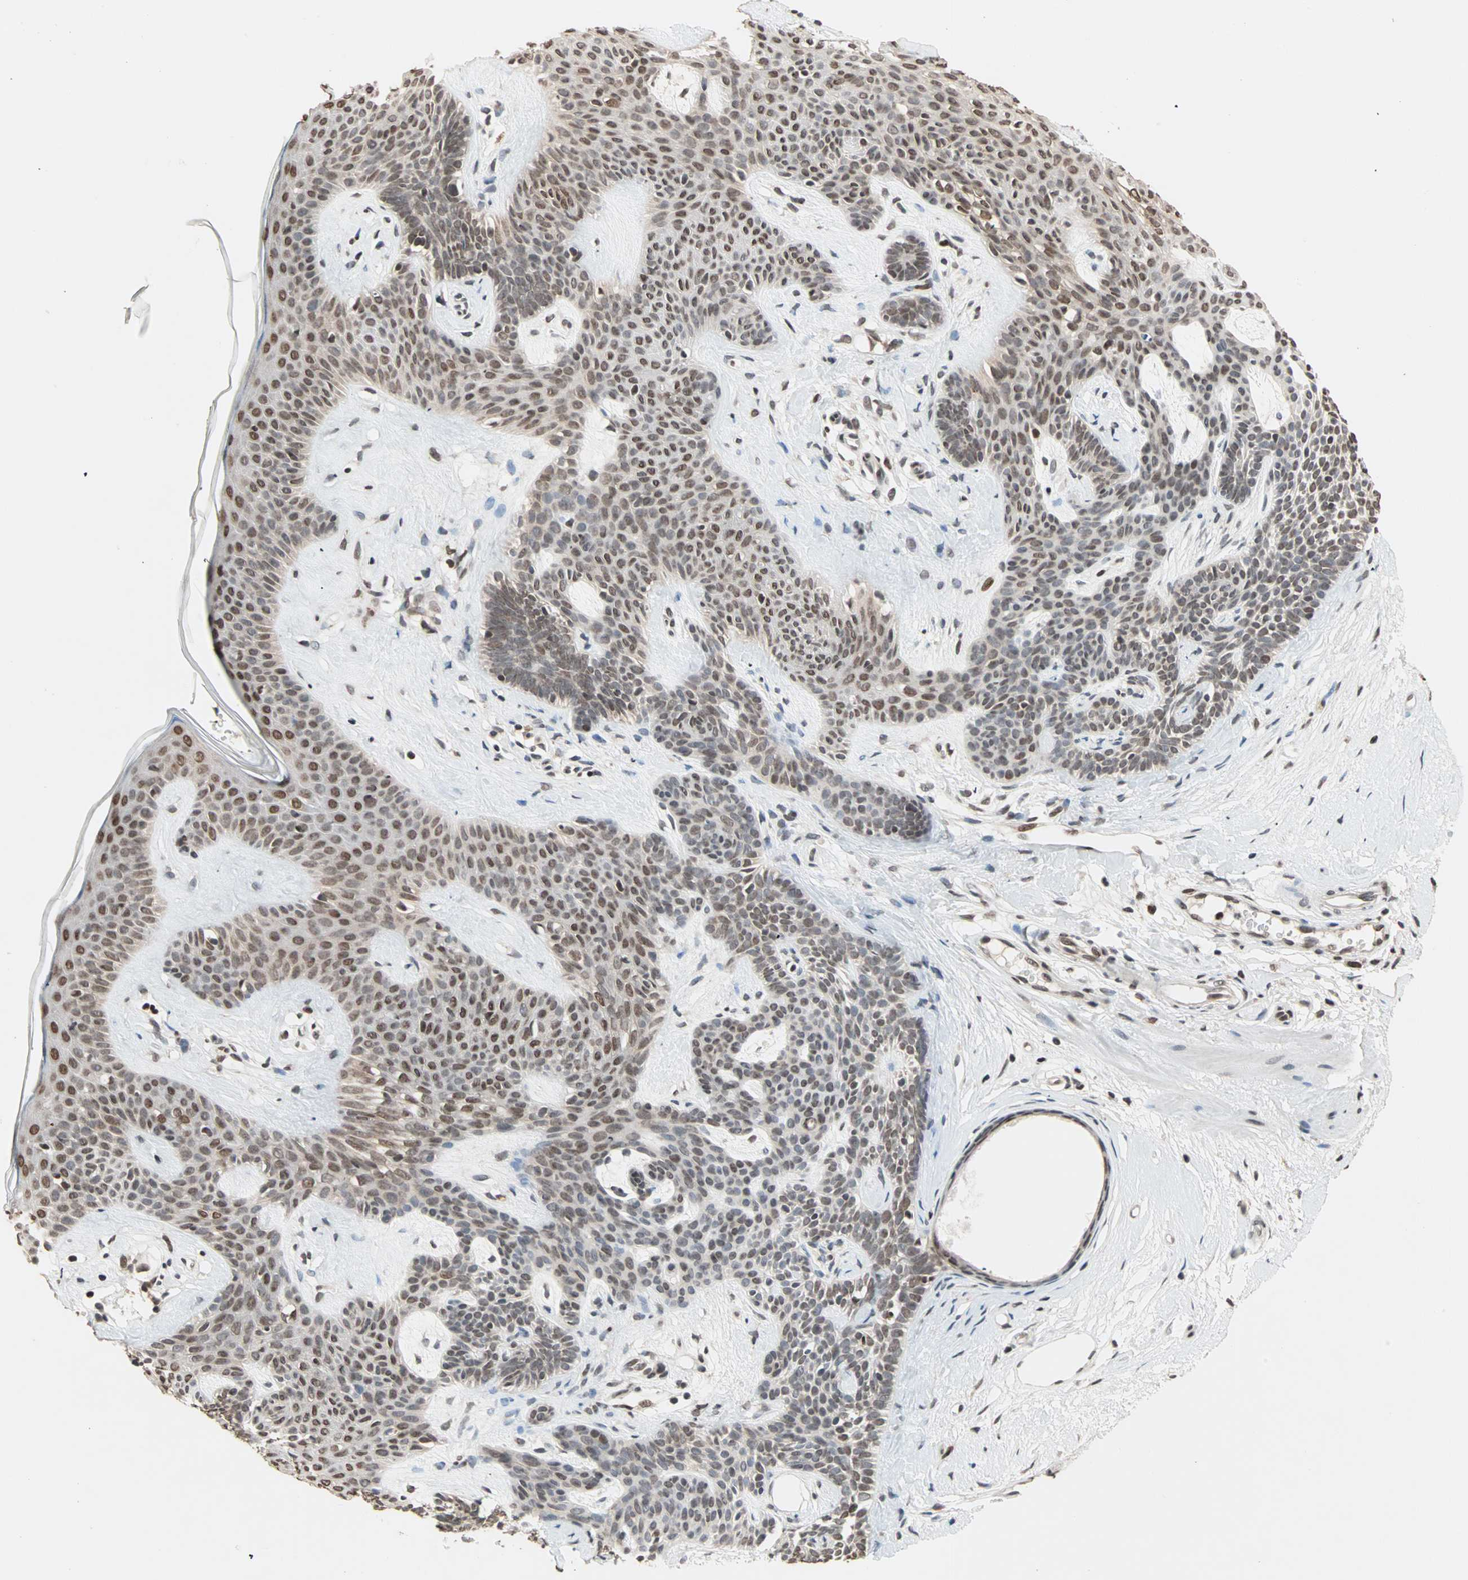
{"staining": {"intensity": "moderate", "quantity": ">75%", "location": "nuclear"}, "tissue": "skin cancer", "cell_type": "Tumor cells", "image_type": "cancer", "snomed": [{"axis": "morphology", "description": "Developmental malformation"}, {"axis": "morphology", "description": "Basal cell carcinoma"}, {"axis": "topography", "description": "Skin"}], "caption": "Skin cancer stained with a protein marker displays moderate staining in tumor cells.", "gene": "DAZAP1", "patient": {"sex": "female", "age": 62}}